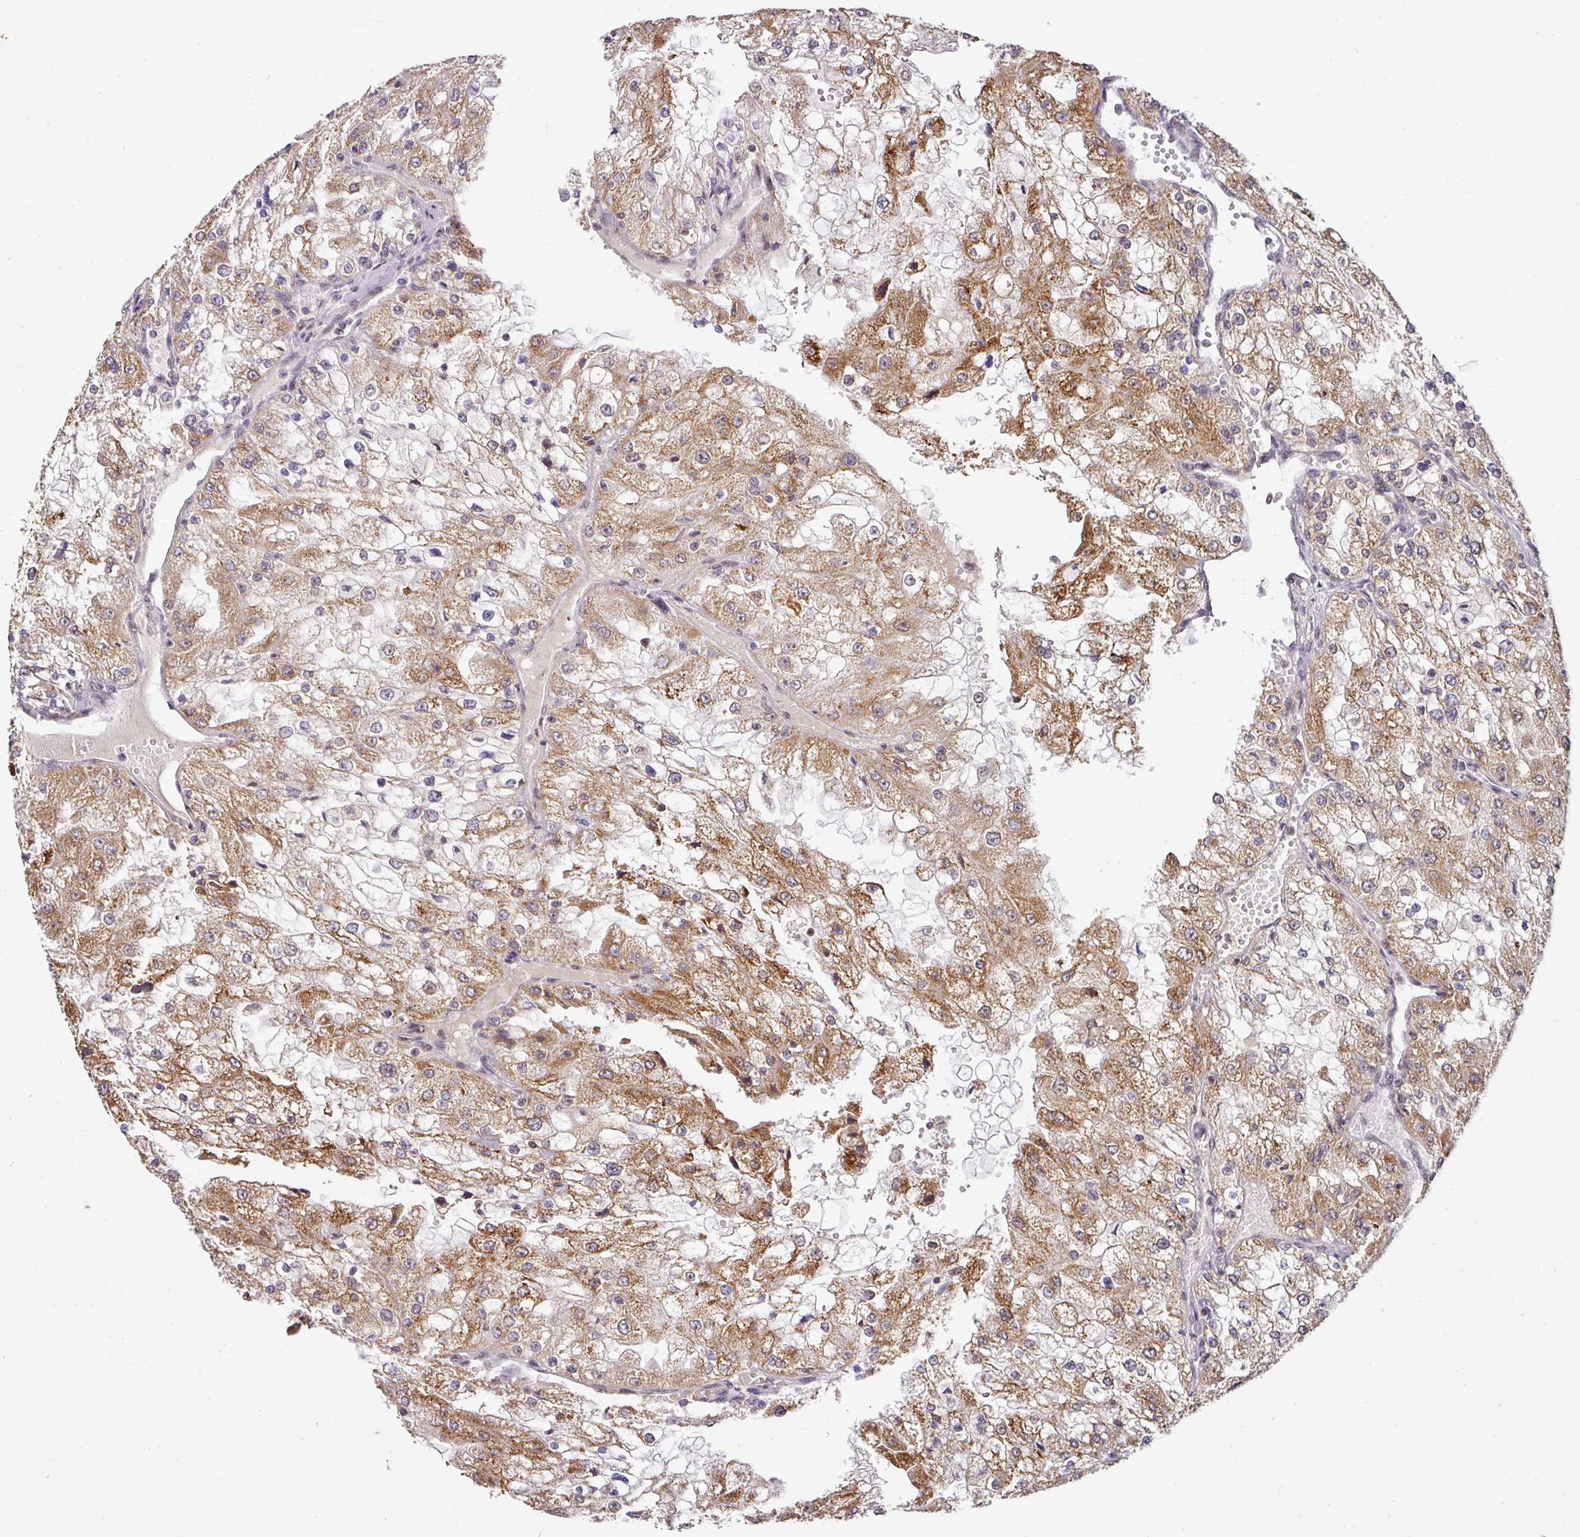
{"staining": {"intensity": "moderate", "quantity": "25%-75%", "location": "cytoplasmic/membranous"}, "tissue": "renal cancer", "cell_type": "Tumor cells", "image_type": "cancer", "snomed": [{"axis": "morphology", "description": "Adenocarcinoma, NOS"}, {"axis": "topography", "description": "Kidney"}], "caption": "Immunohistochemistry (IHC) photomicrograph of human renal cancer stained for a protein (brown), which displays medium levels of moderate cytoplasmic/membranous expression in approximately 25%-75% of tumor cells.", "gene": "RANBP9", "patient": {"sex": "female", "age": 74}}